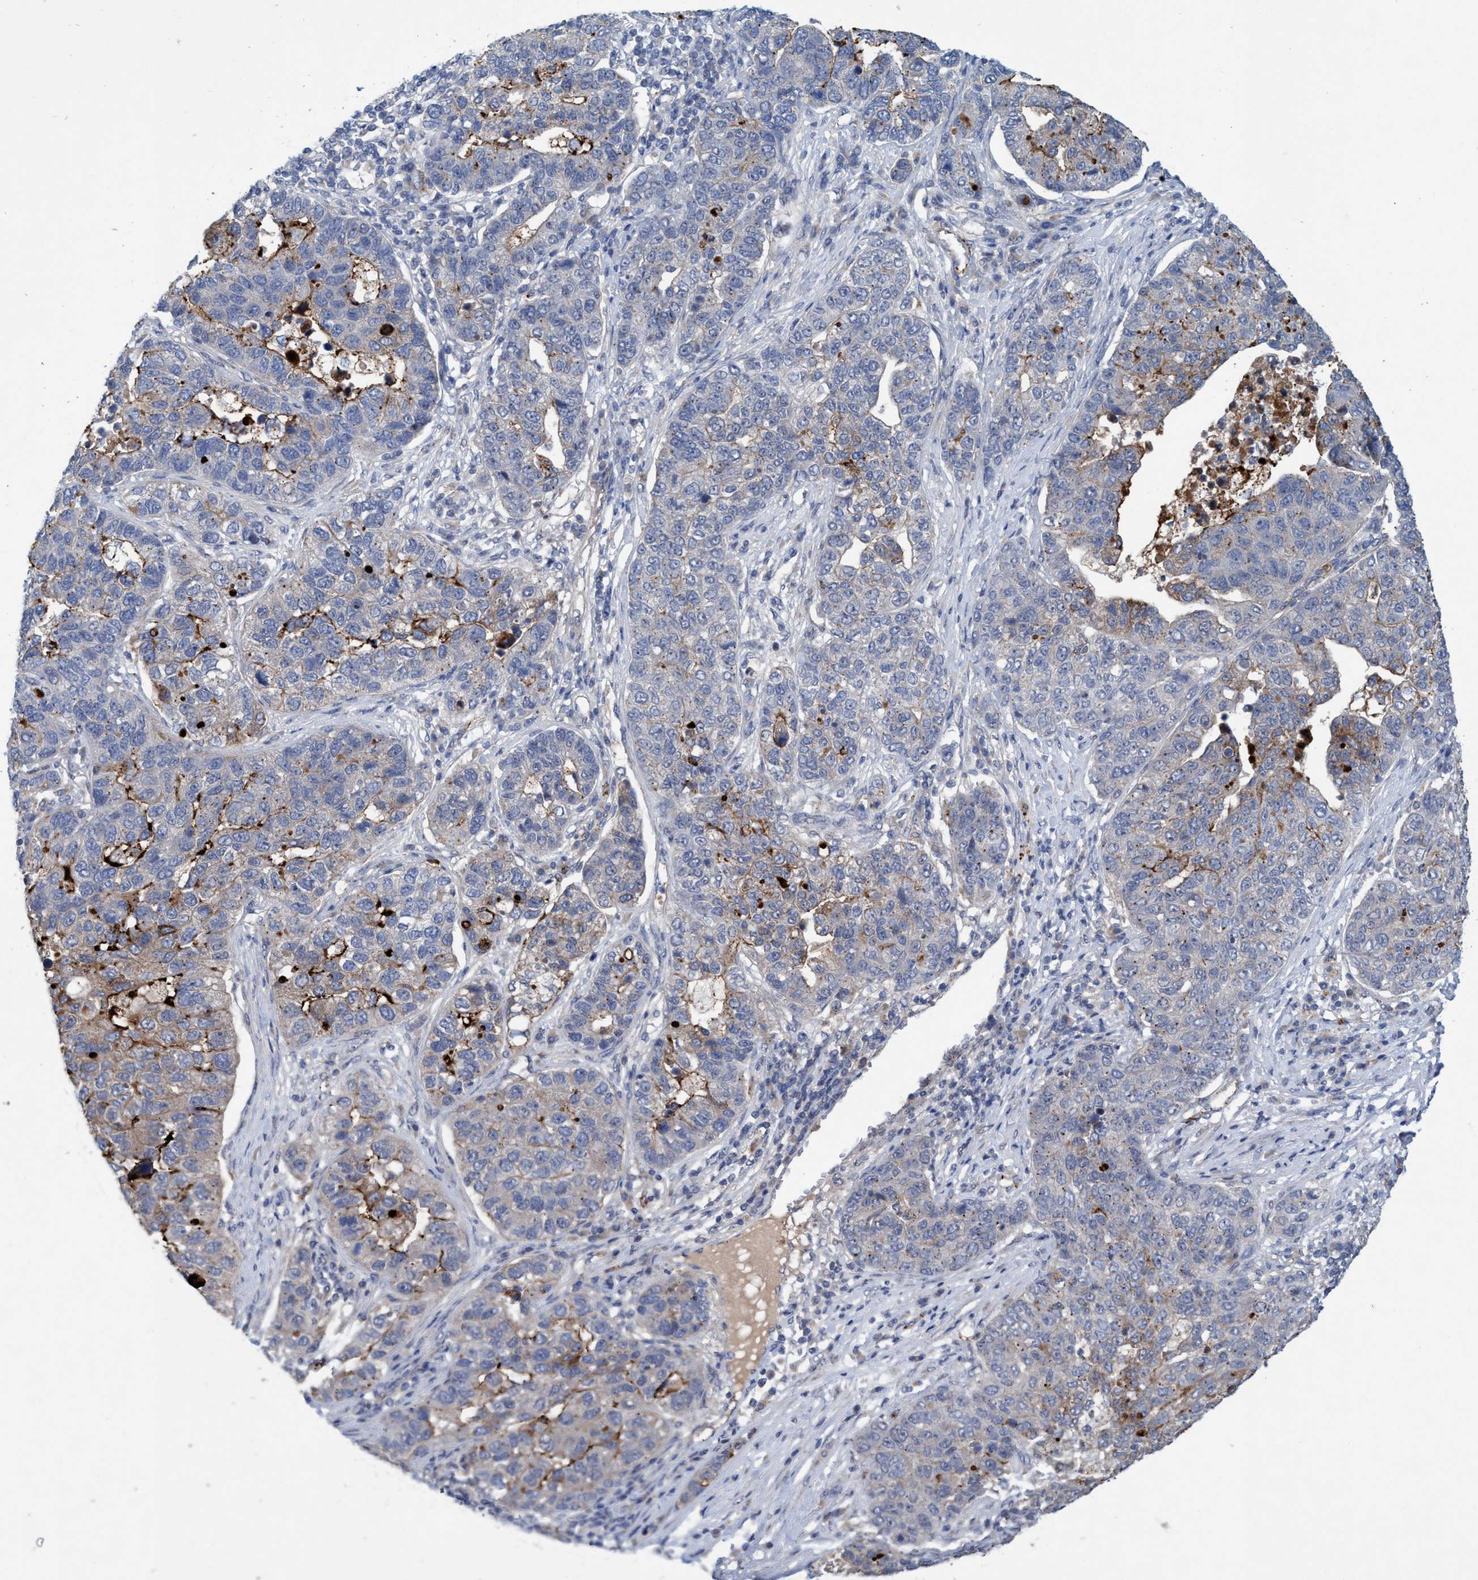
{"staining": {"intensity": "moderate", "quantity": "<25%", "location": "cytoplasmic/membranous"}, "tissue": "pancreatic cancer", "cell_type": "Tumor cells", "image_type": "cancer", "snomed": [{"axis": "morphology", "description": "Adenocarcinoma, NOS"}, {"axis": "topography", "description": "Pancreas"}], "caption": "Pancreatic adenocarcinoma tissue reveals moderate cytoplasmic/membranous positivity in about <25% of tumor cells", "gene": "TRIM65", "patient": {"sex": "female", "age": 61}}